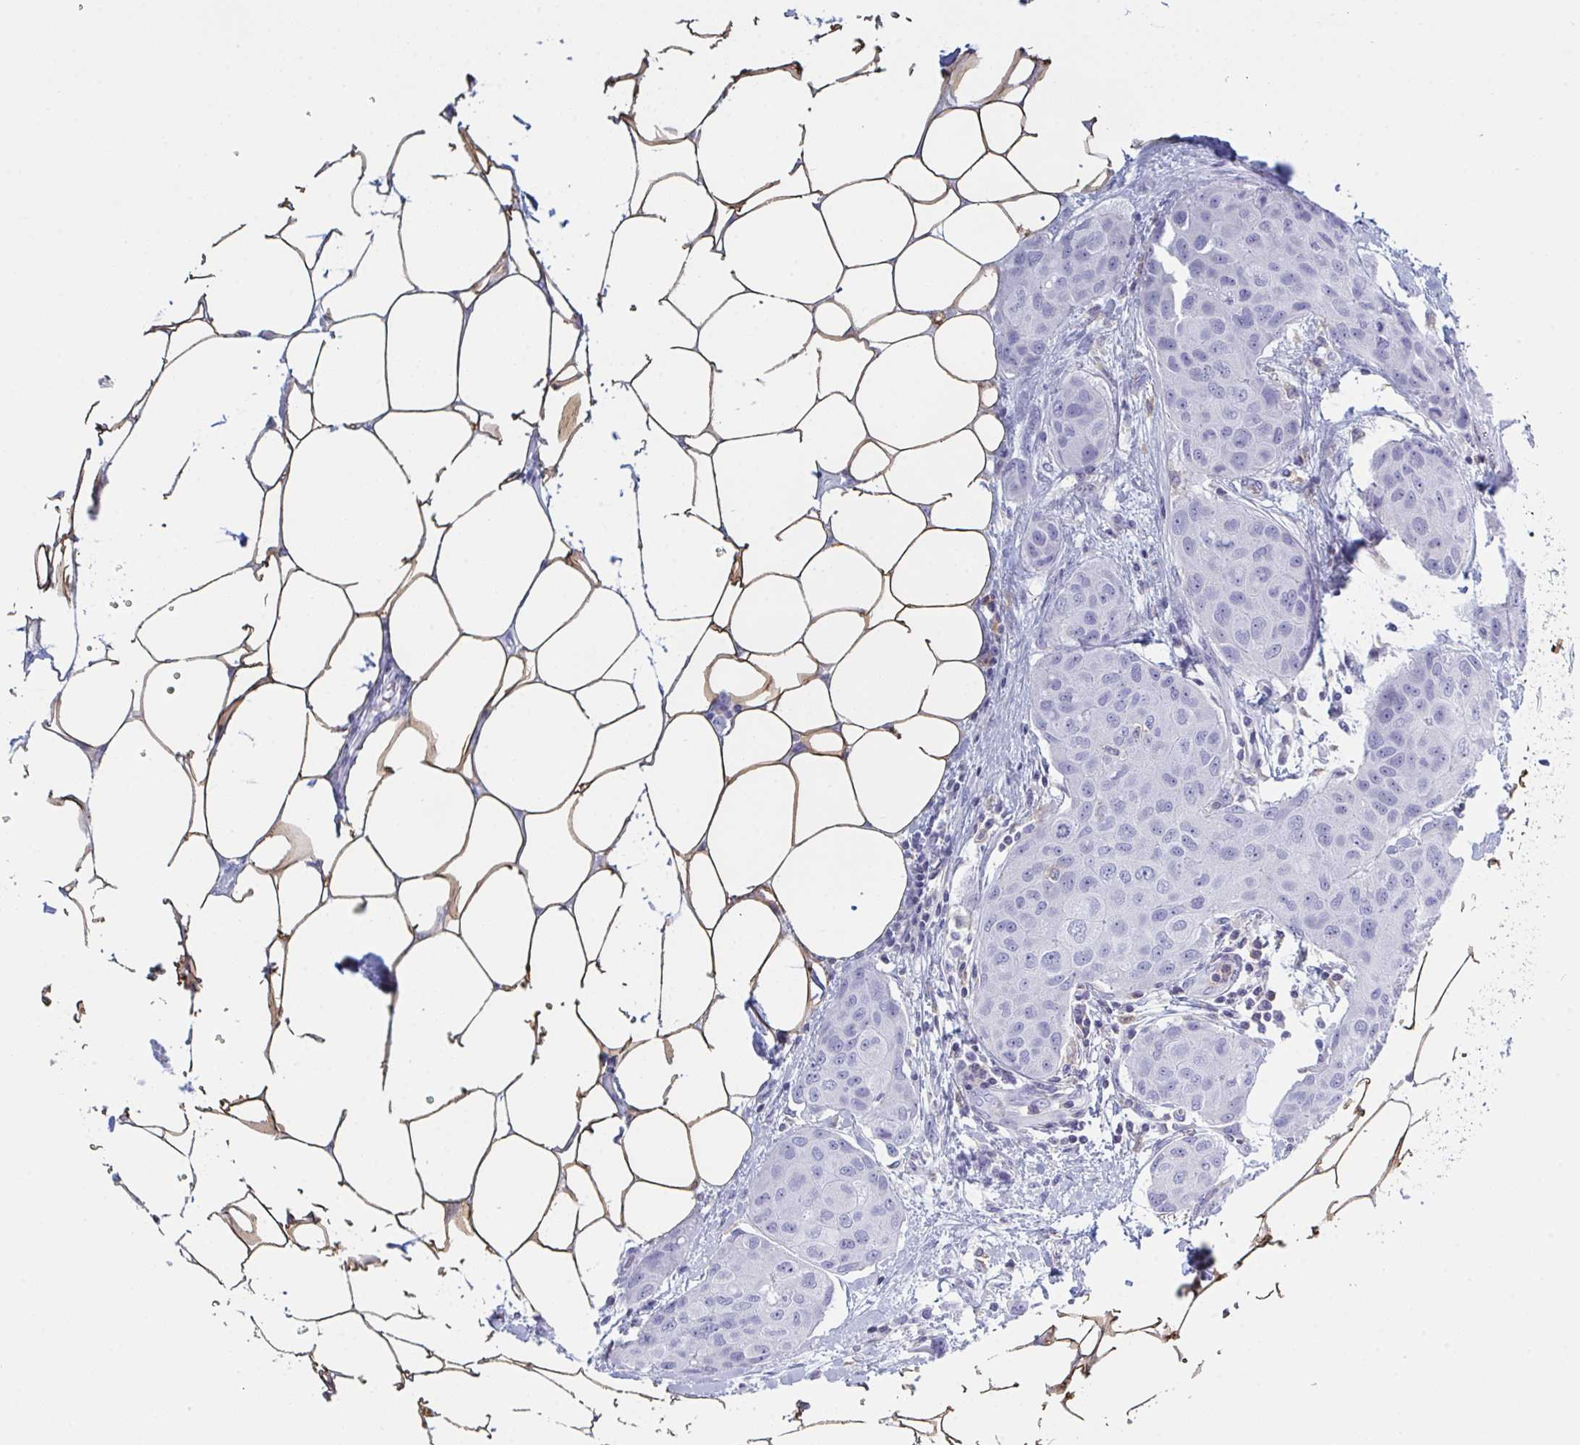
{"staining": {"intensity": "negative", "quantity": "none", "location": "none"}, "tissue": "breast cancer", "cell_type": "Tumor cells", "image_type": "cancer", "snomed": [{"axis": "morphology", "description": "Duct carcinoma"}, {"axis": "topography", "description": "Breast"}, {"axis": "topography", "description": "Lymph node"}], "caption": "This is an immunohistochemistry (IHC) image of breast infiltrating ductal carcinoma. There is no positivity in tumor cells.", "gene": "MYO1F", "patient": {"sex": "female", "age": 80}}